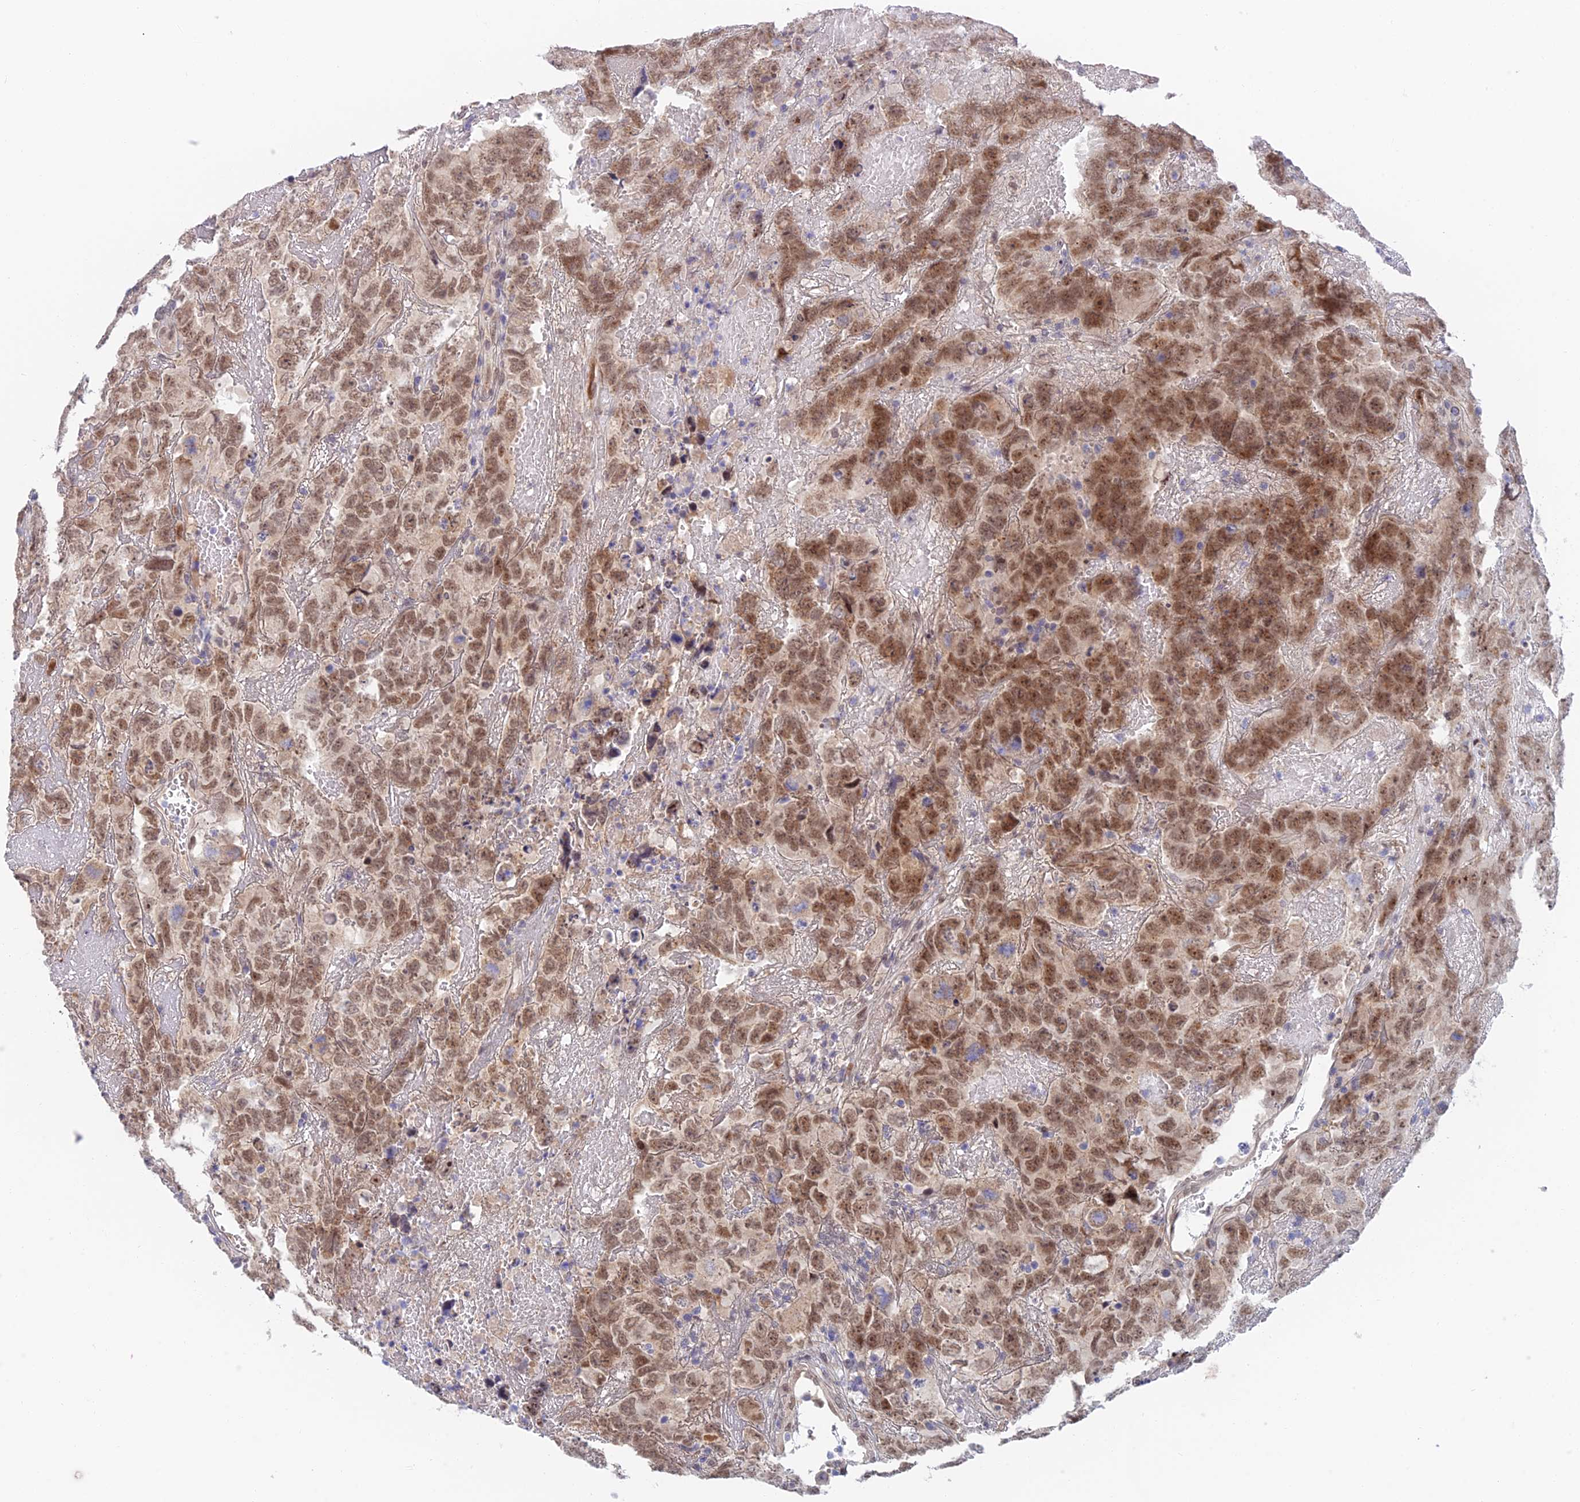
{"staining": {"intensity": "moderate", "quantity": ">75%", "location": "nuclear"}, "tissue": "testis cancer", "cell_type": "Tumor cells", "image_type": "cancer", "snomed": [{"axis": "morphology", "description": "Carcinoma, Embryonal, NOS"}, {"axis": "topography", "description": "Testis"}], "caption": "Immunohistochemical staining of testis cancer displays medium levels of moderate nuclear positivity in approximately >75% of tumor cells.", "gene": "ZUP1", "patient": {"sex": "male", "age": 45}}